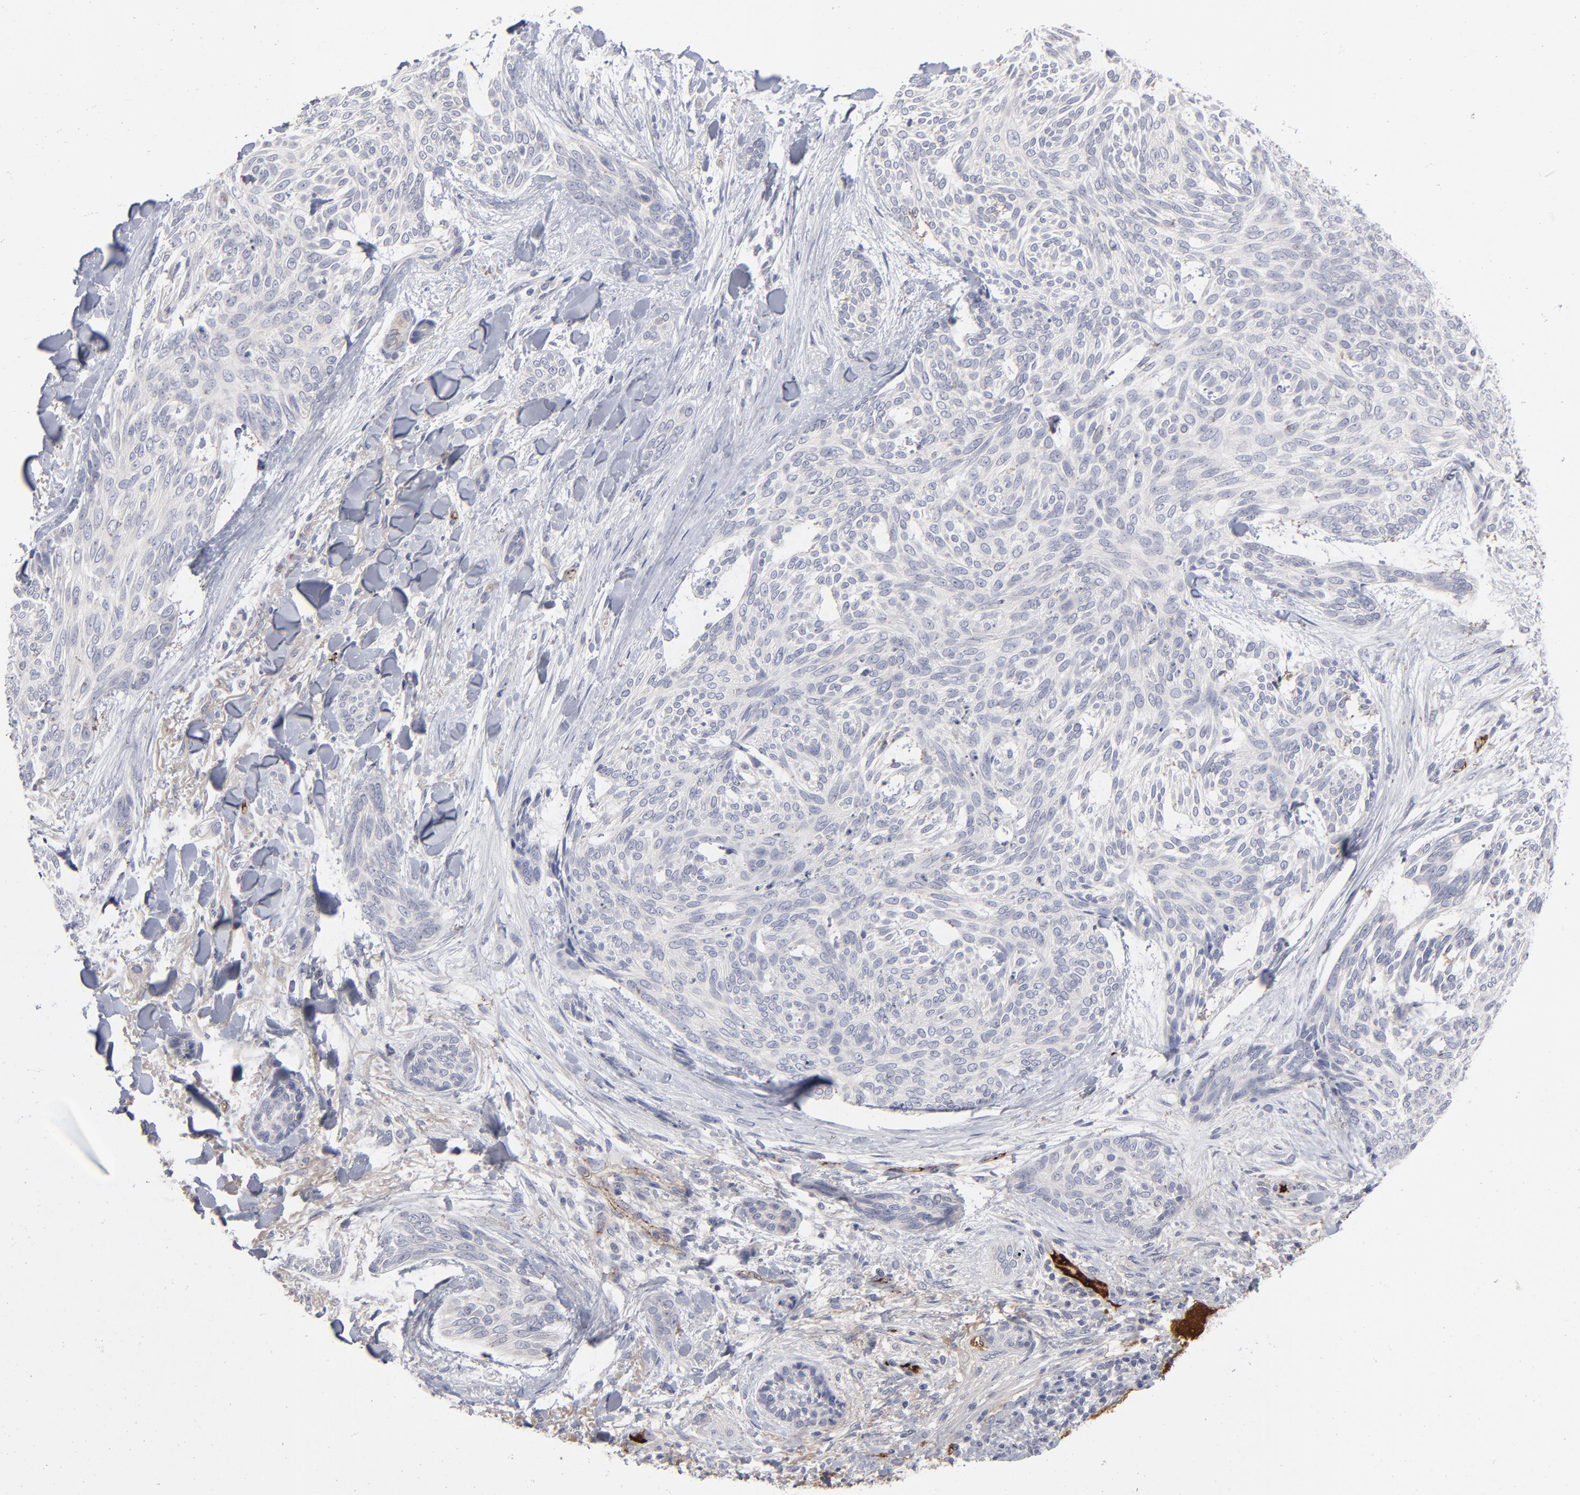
{"staining": {"intensity": "negative", "quantity": "none", "location": "none"}, "tissue": "skin cancer", "cell_type": "Tumor cells", "image_type": "cancer", "snomed": [{"axis": "morphology", "description": "Normal tissue, NOS"}, {"axis": "morphology", "description": "Basal cell carcinoma"}, {"axis": "topography", "description": "Skin"}], "caption": "Micrograph shows no significant protein staining in tumor cells of skin cancer (basal cell carcinoma). (Stains: DAB (3,3'-diaminobenzidine) IHC with hematoxylin counter stain, Microscopy: brightfield microscopy at high magnification).", "gene": "CCR3", "patient": {"sex": "female", "age": 71}}